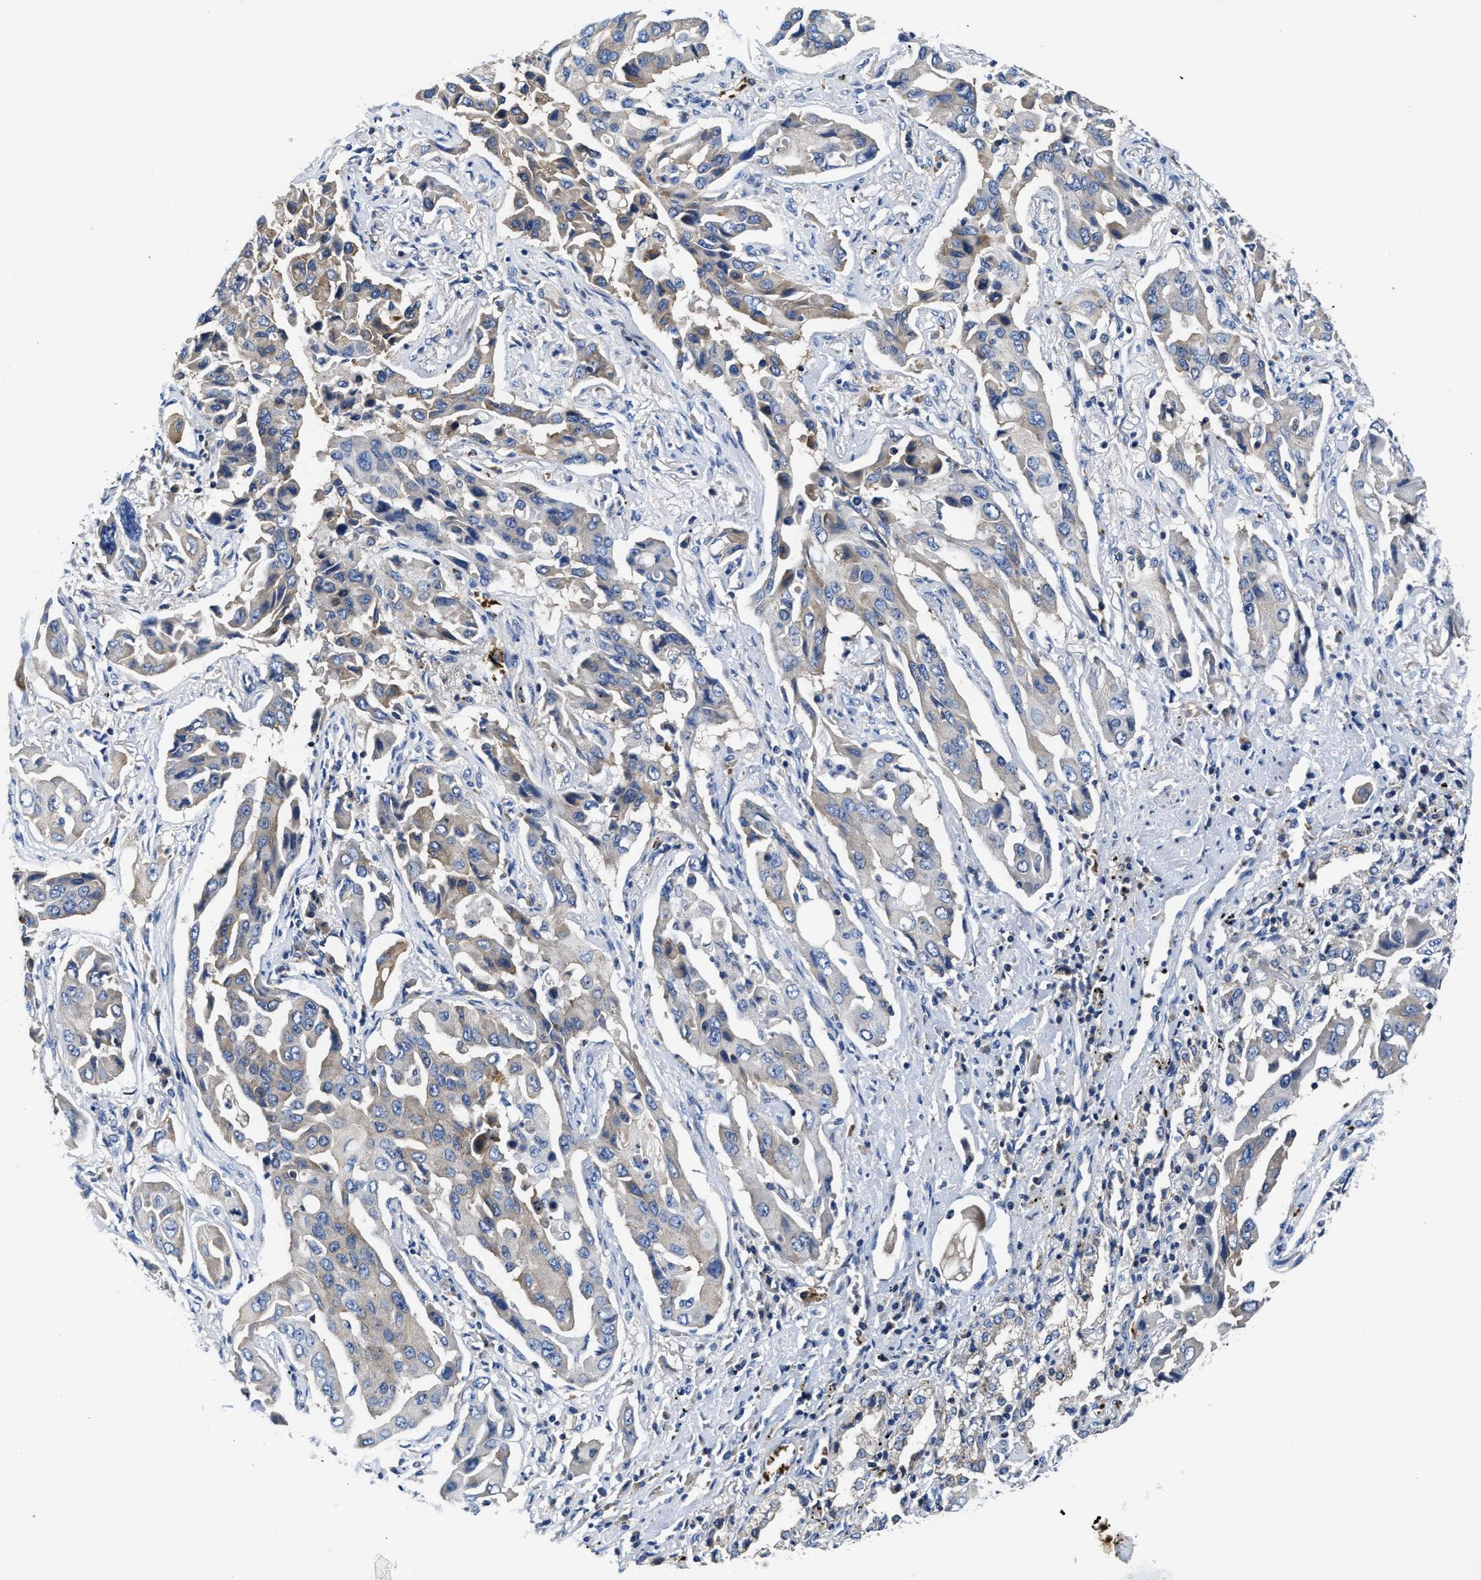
{"staining": {"intensity": "weak", "quantity": "<25%", "location": "cytoplasmic/membranous"}, "tissue": "lung cancer", "cell_type": "Tumor cells", "image_type": "cancer", "snomed": [{"axis": "morphology", "description": "Adenocarcinoma, NOS"}, {"axis": "topography", "description": "Lung"}], "caption": "Micrograph shows no significant protein expression in tumor cells of lung adenocarcinoma. (DAB (3,3'-diaminobenzidine) IHC with hematoxylin counter stain).", "gene": "PHLPP1", "patient": {"sex": "female", "age": 65}}